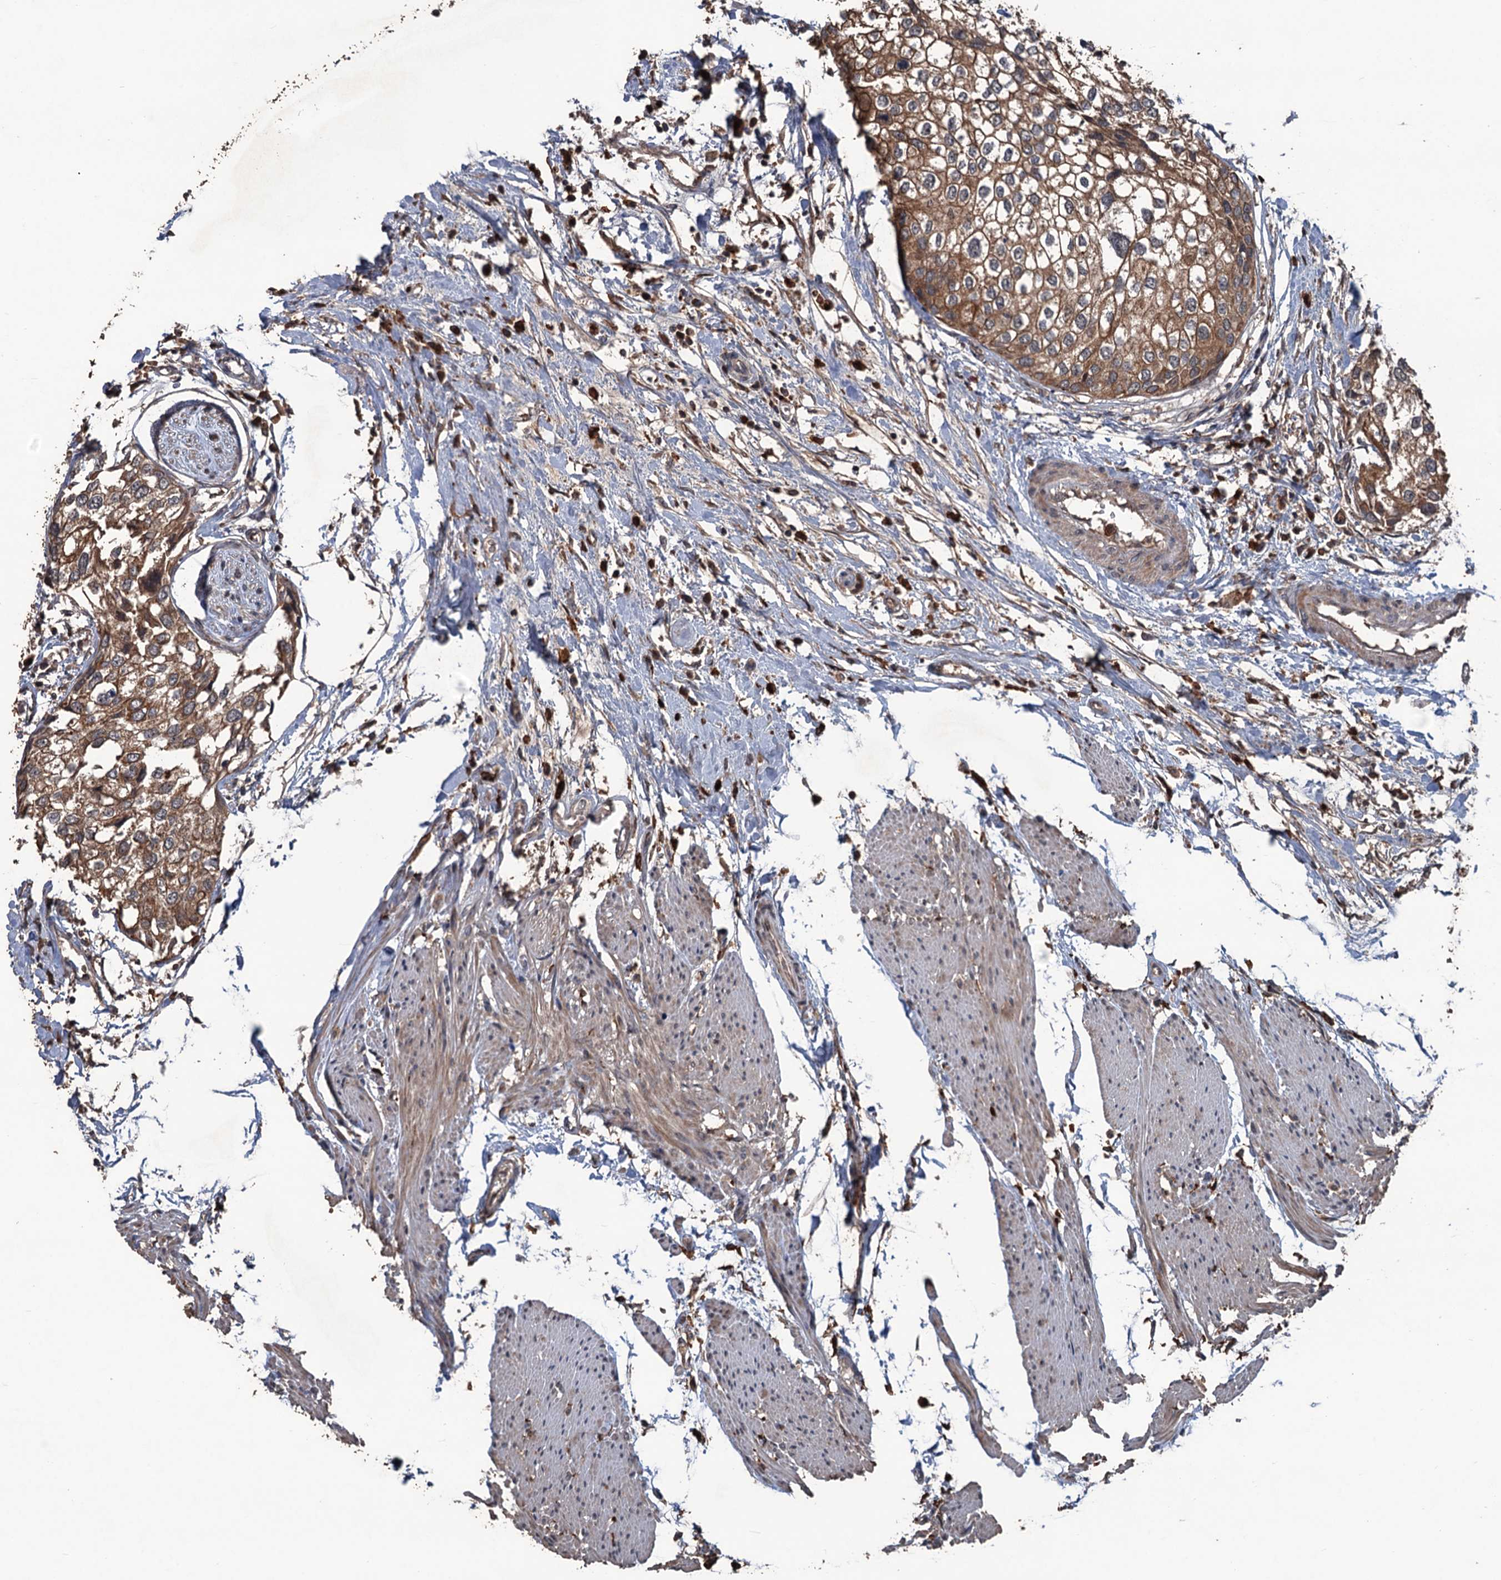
{"staining": {"intensity": "moderate", "quantity": ">75%", "location": "cytoplasmic/membranous"}, "tissue": "urothelial cancer", "cell_type": "Tumor cells", "image_type": "cancer", "snomed": [{"axis": "morphology", "description": "Urothelial carcinoma, High grade"}, {"axis": "topography", "description": "Urinary bladder"}], "caption": "Immunohistochemistry of human urothelial cancer displays medium levels of moderate cytoplasmic/membranous positivity in about >75% of tumor cells.", "gene": "ZNF438", "patient": {"sex": "male", "age": 64}}